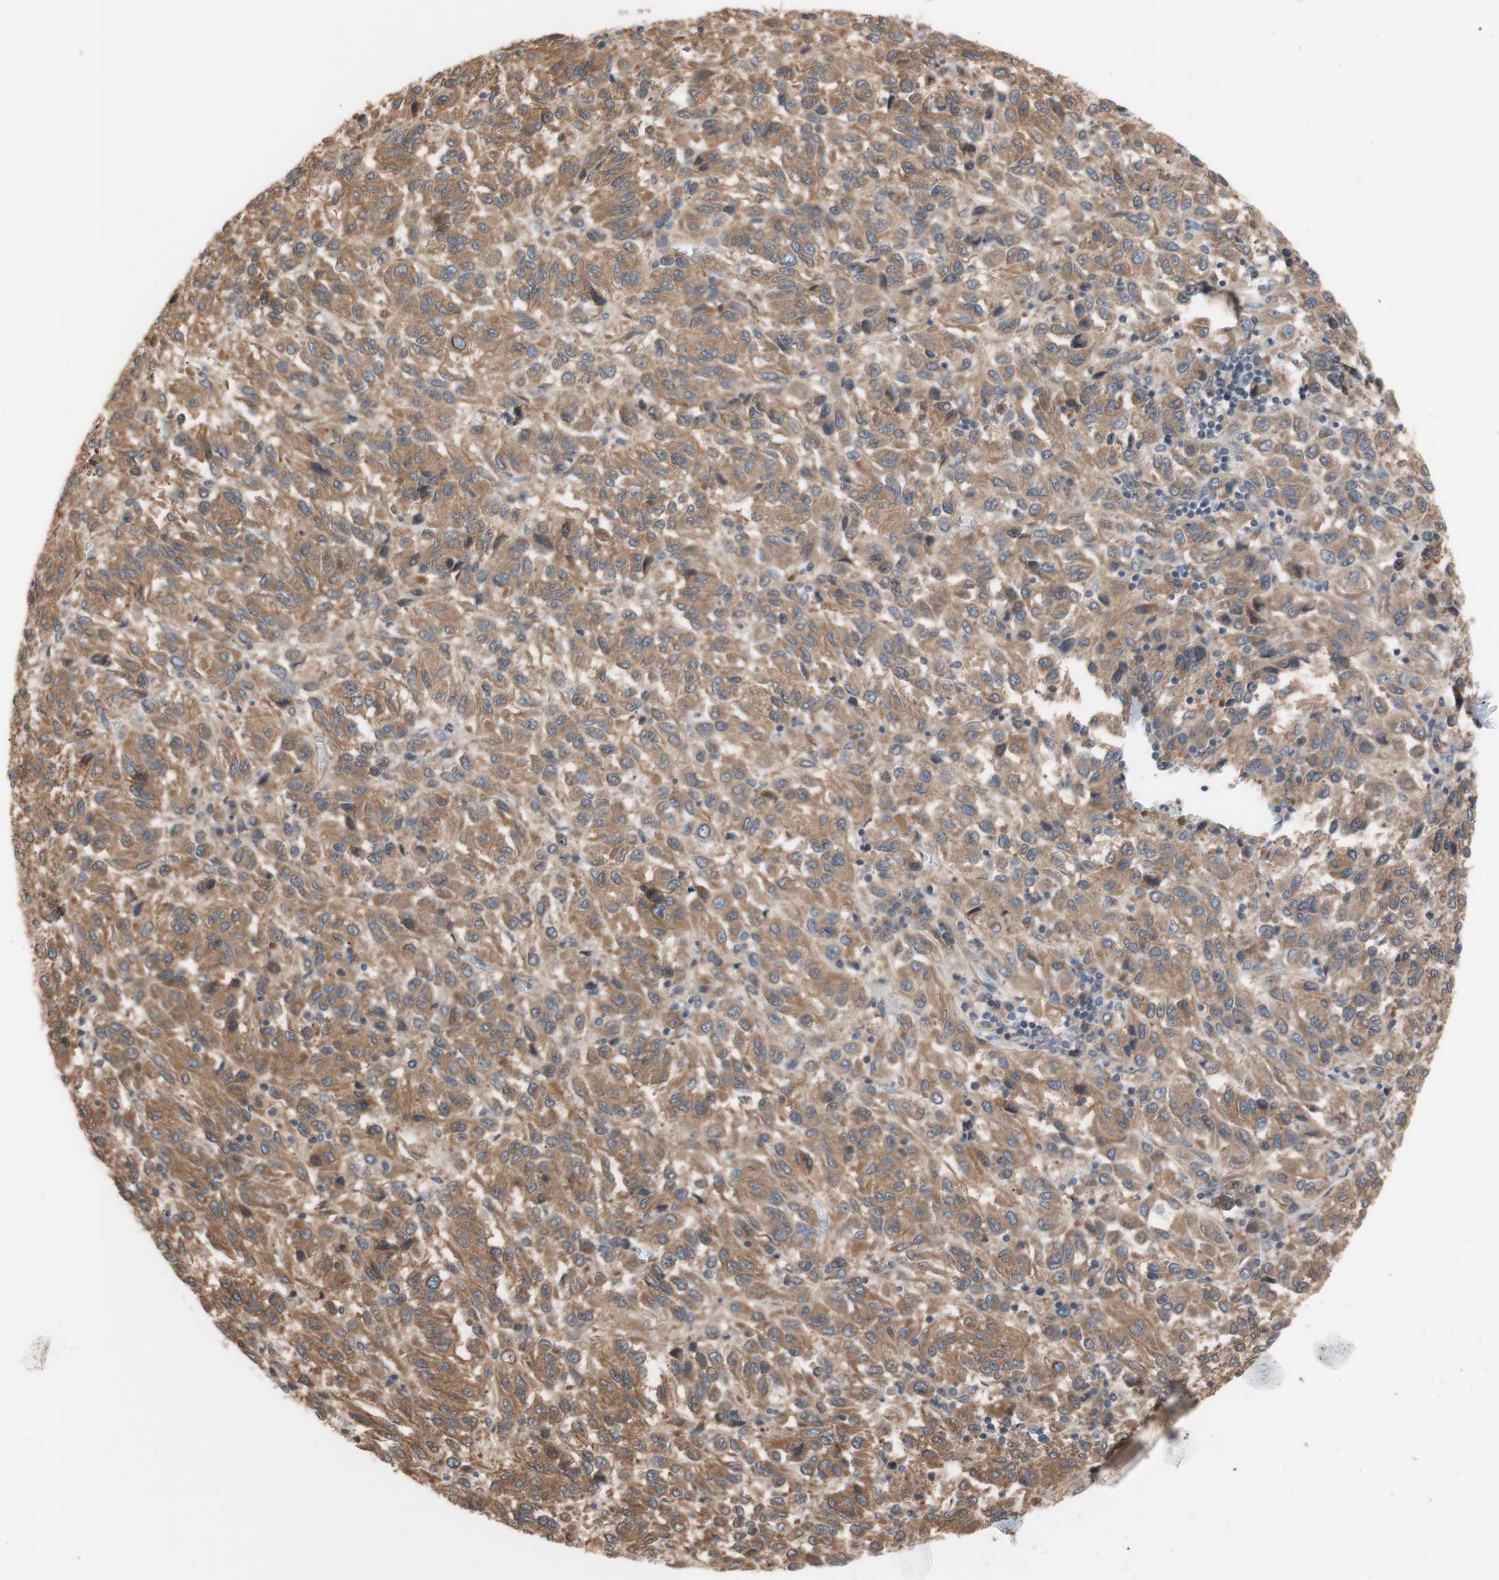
{"staining": {"intensity": "moderate", "quantity": ">75%", "location": "cytoplasmic/membranous"}, "tissue": "melanoma", "cell_type": "Tumor cells", "image_type": "cancer", "snomed": [{"axis": "morphology", "description": "Malignant melanoma, Metastatic site"}, {"axis": "topography", "description": "Lung"}], "caption": "An IHC histopathology image of neoplastic tissue is shown. Protein staining in brown labels moderate cytoplasmic/membranous positivity in melanoma within tumor cells. (DAB (3,3'-diaminobenzidine) = brown stain, brightfield microscopy at high magnification).", "gene": "DYNLRB1", "patient": {"sex": "male", "age": 64}}